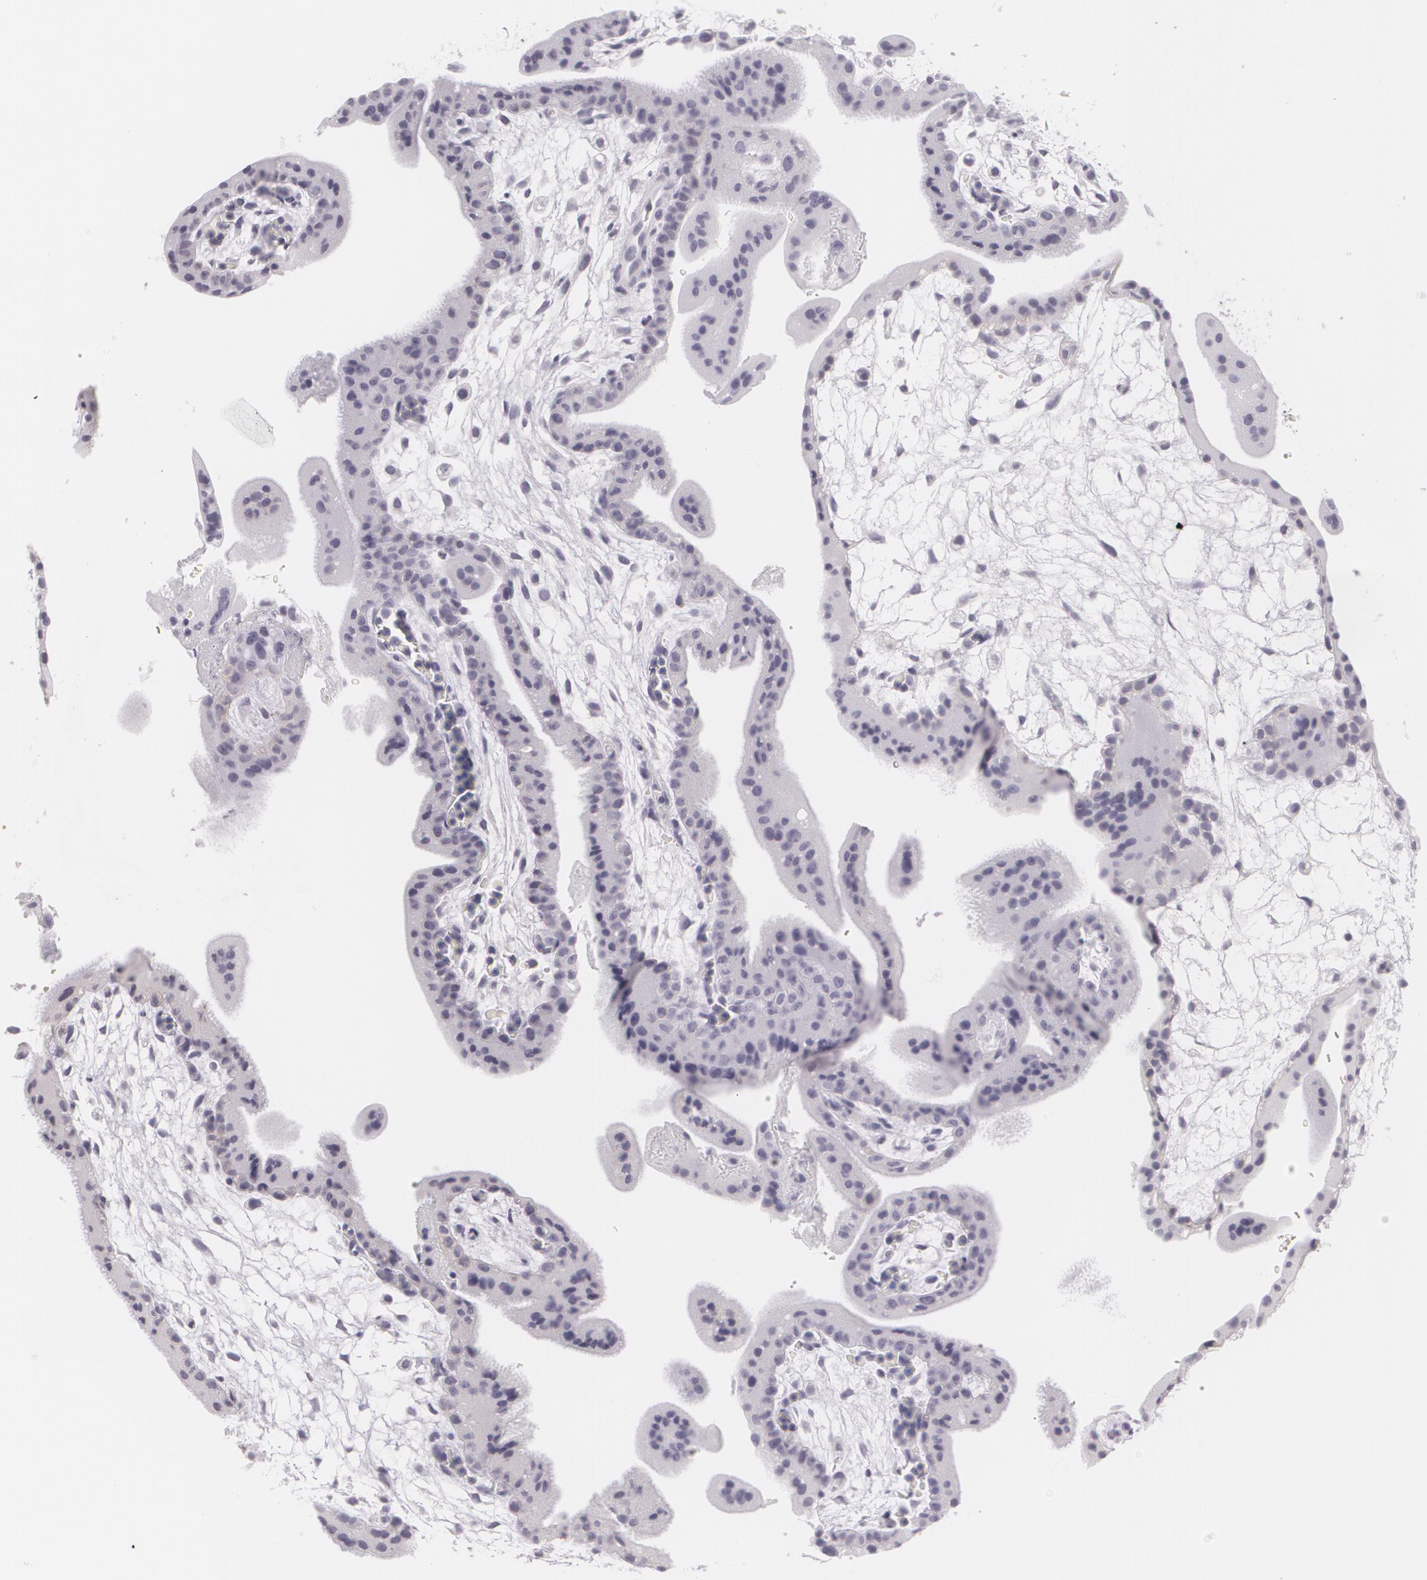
{"staining": {"intensity": "negative", "quantity": "none", "location": "none"}, "tissue": "placenta", "cell_type": "Decidual cells", "image_type": "normal", "snomed": [{"axis": "morphology", "description": "Normal tissue, NOS"}, {"axis": "topography", "description": "Placenta"}], "caption": "IHC of normal human placenta shows no expression in decidual cells.", "gene": "MAP2", "patient": {"sex": "female", "age": 35}}